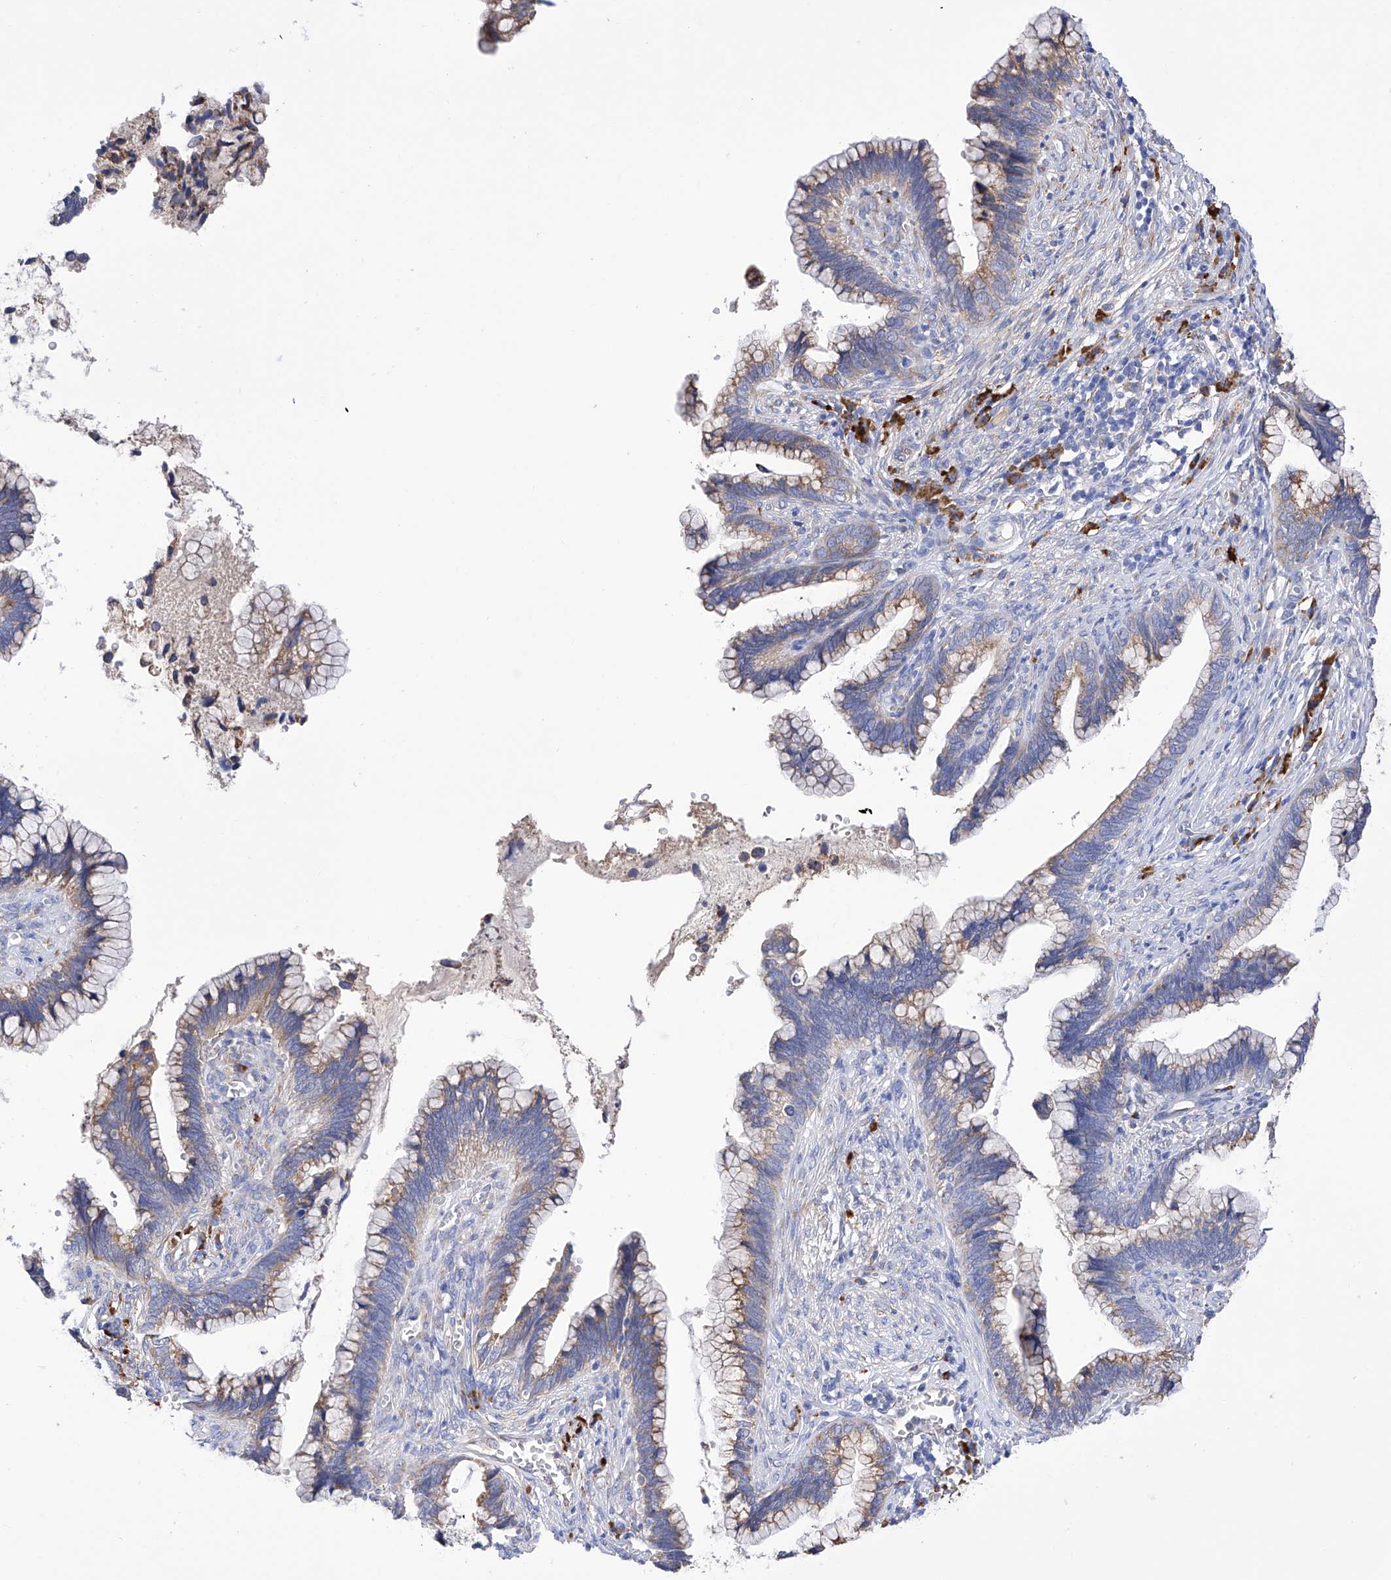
{"staining": {"intensity": "moderate", "quantity": "25%-75%", "location": "cytoplasmic/membranous"}, "tissue": "cervical cancer", "cell_type": "Tumor cells", "image_type": "cancer", "snomed": [{"axis": "morphology", "description": "Adenocarcinoma, NOS"}, {"axis": "topography", "description": "Cervix"}], "caption": "Brown immunohistochemical staining in human adenocarcinoma (cervical) displays moderate cytoplasmic/membranous staining in about 25%-75% of tumor cells. Immunohistochemistry (ihc) stains the protein in brown and the nuclei are stained blue.", "gene": "PDIA5", "patient": {"sex": "female", "age": 44}}